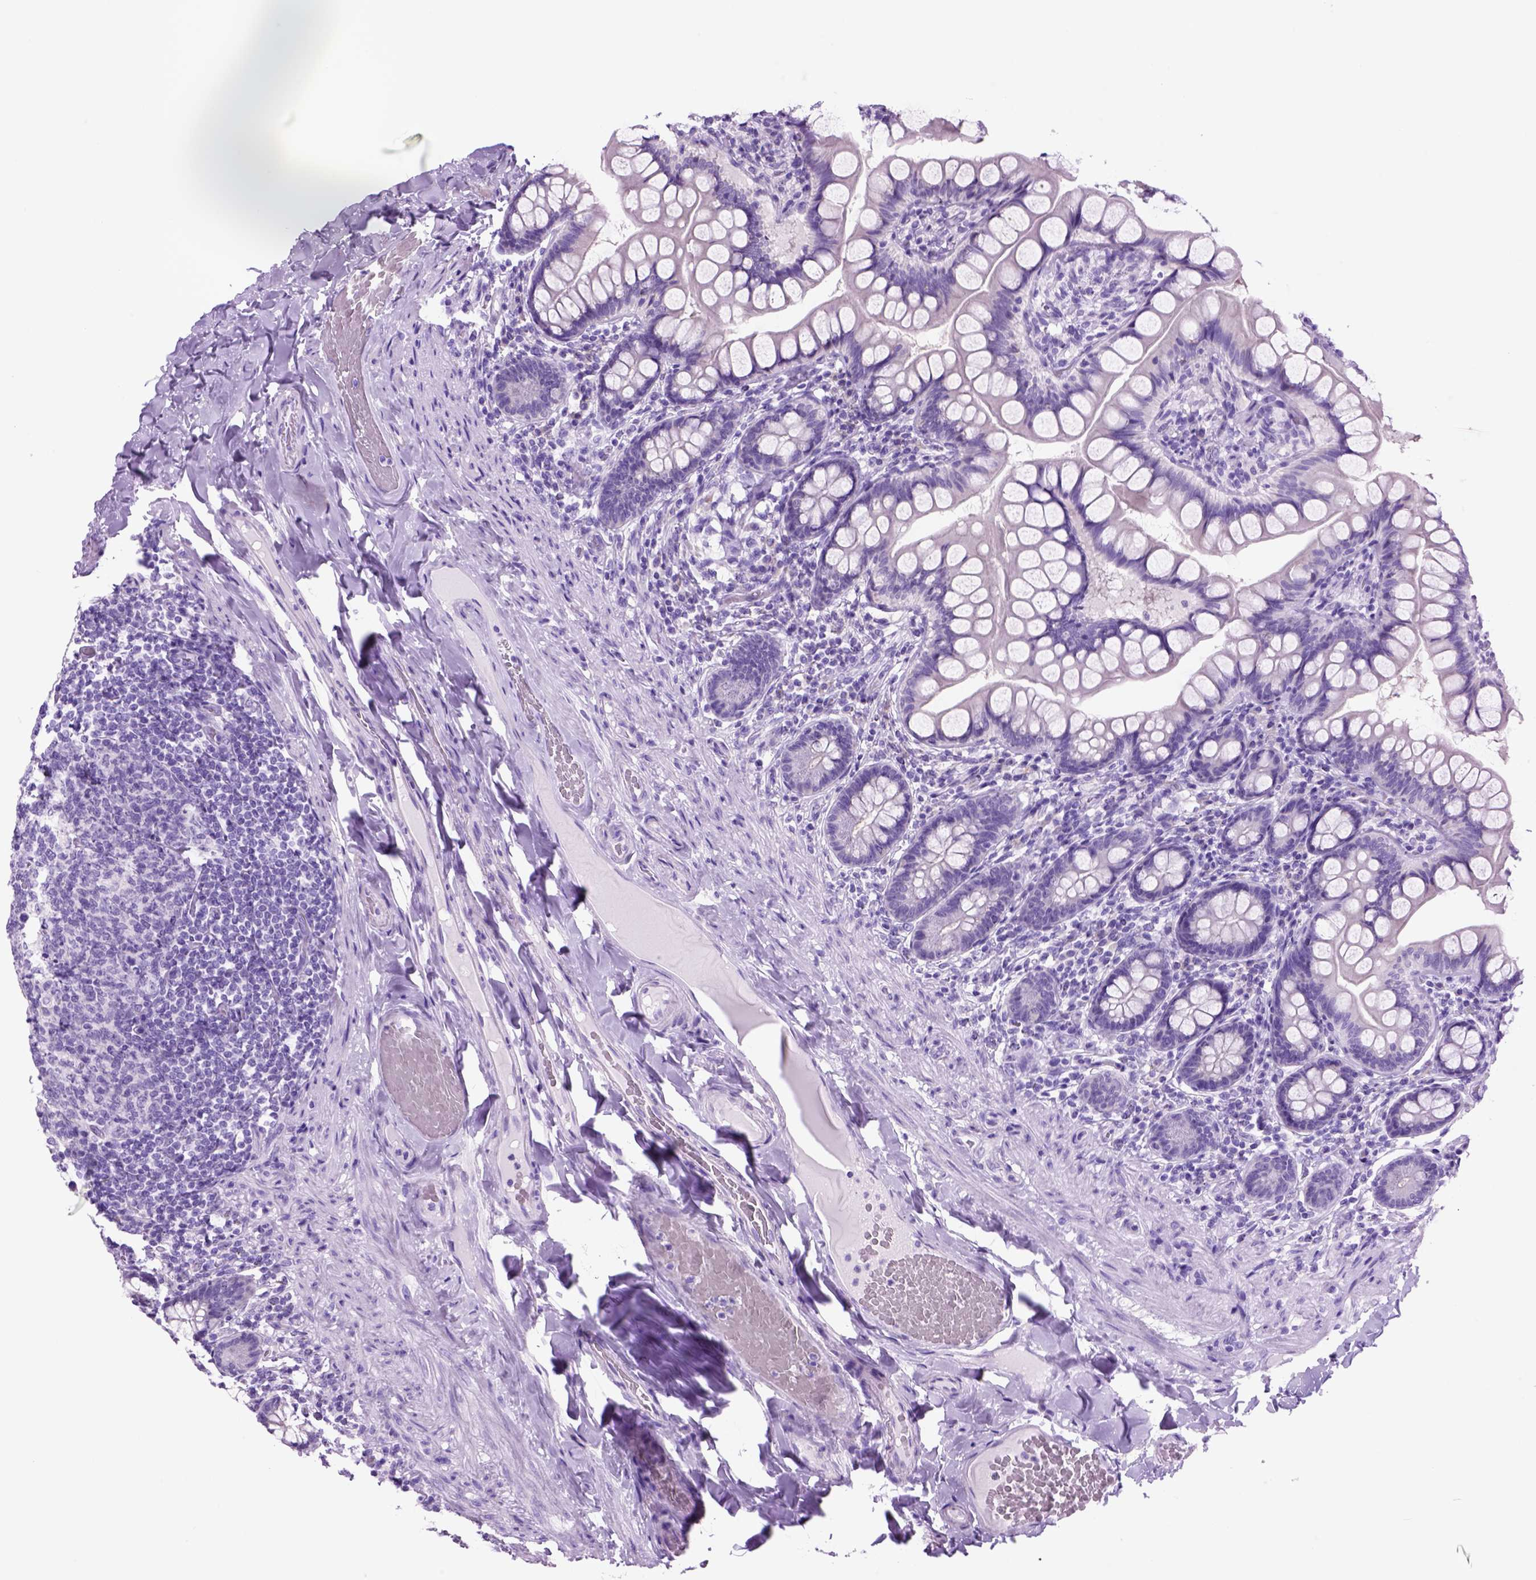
{"staining": {"intensity": "negative", "quantity": "none", "location": "none"}, "tissue": "small intestine", "cell_type": "Glandular cells", "image_type": "normal", "snomed": [{"axis": "morphology", "description": "Normal tissue, NOS"}, {"axis": "topography", "description": "Small intestine"}], "caption": "Immunohistochemistry image of normal small intestine stained for a protein (brown), which demonstrates no positivity in glandular cells.", "gene": "HHIPL2", "patient": {"sex": "male", "age": 70}}